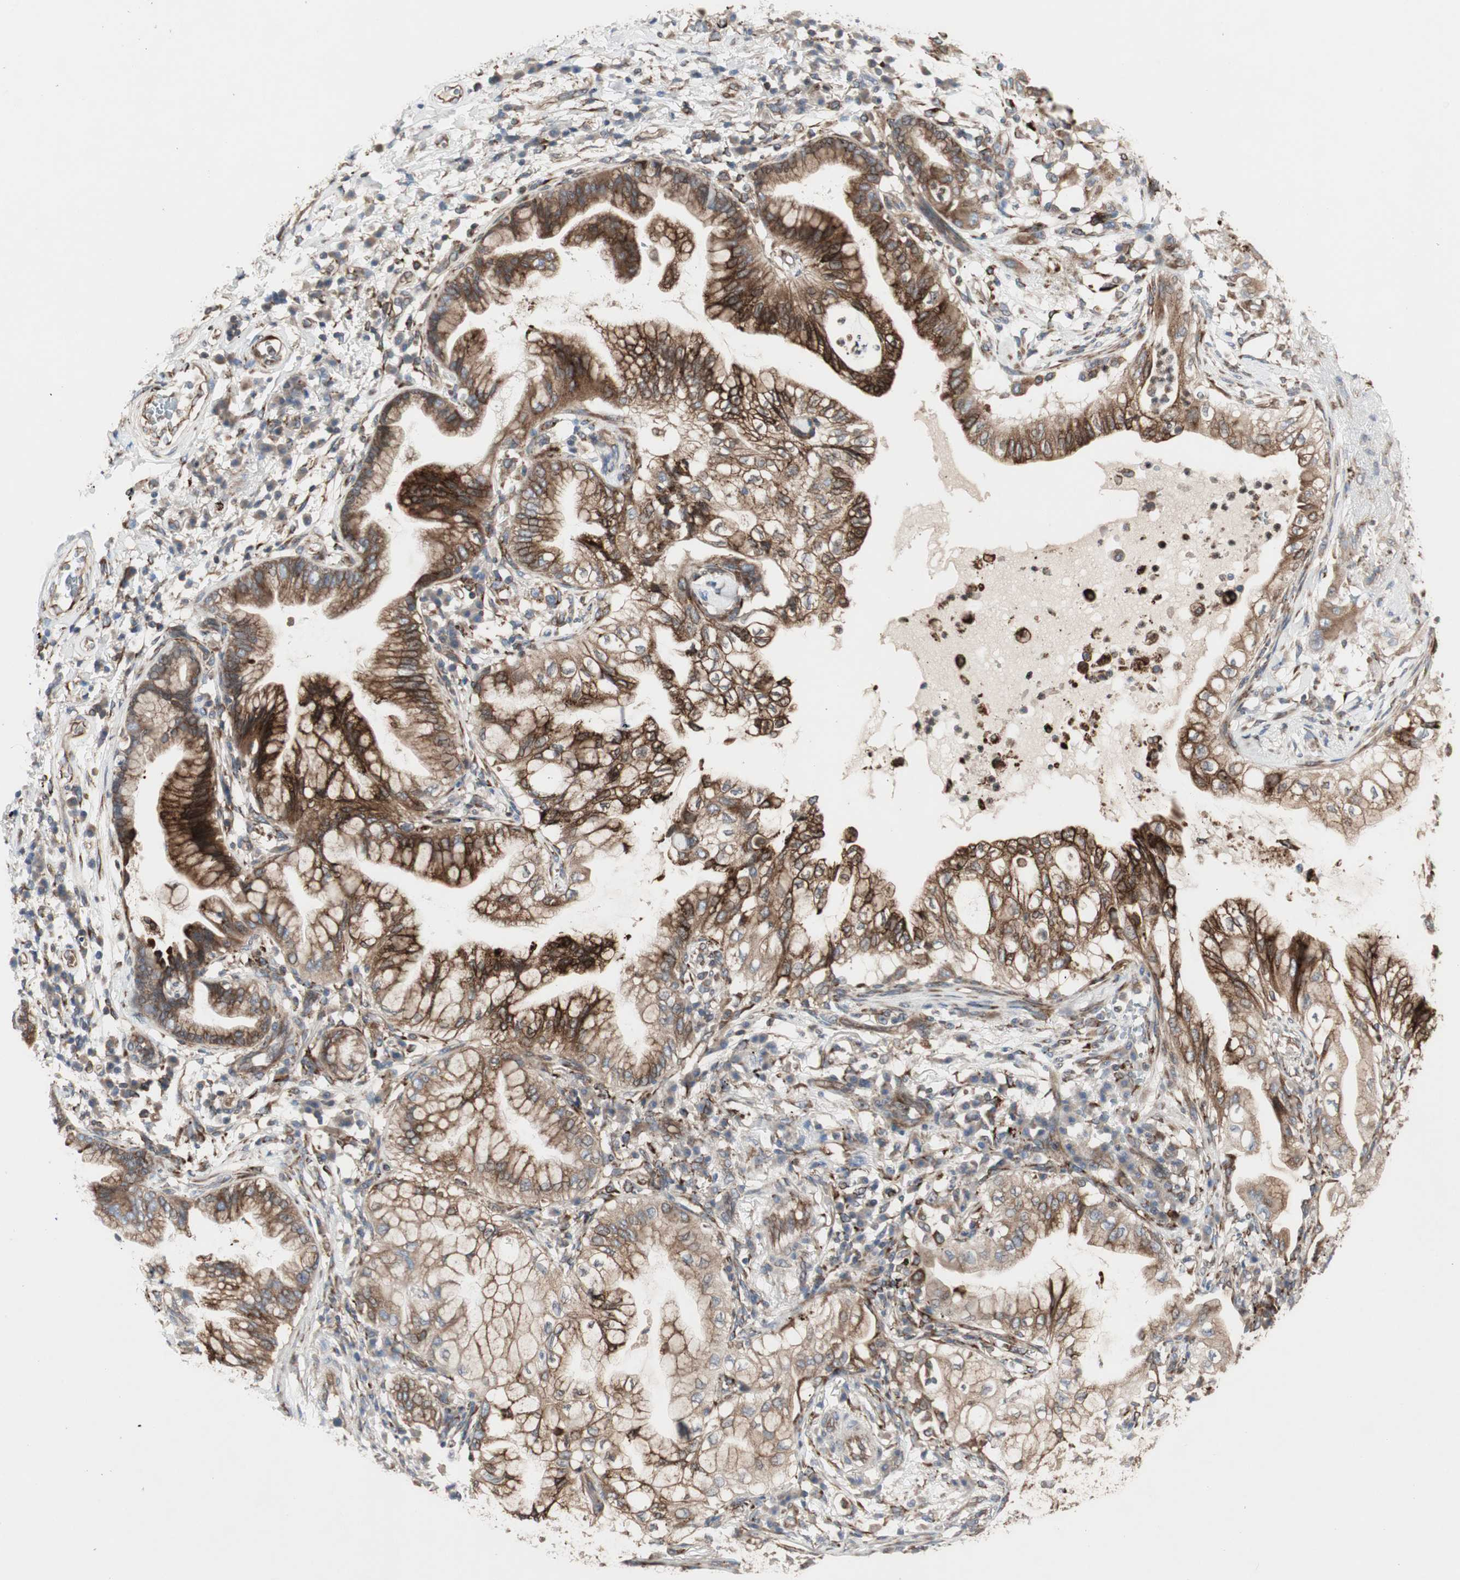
{"staining": {"intensity": "strong", "quantity": ">75%", "location": "cytoplasmic/membranous"}, "tissue": "lung cancer", "cell_type": "Tumor cells", "image_type": "cancer", "snomed": [{"axis": "morphology", "description": "Adenocarcinoma, NOS"}, {"axis": "topography", "description": "Lung"}], "caption": "The photomicrograph shows a brown stain indicating the presence of a protein in the cytoplasmic/membranous of tumor cells in lung cancer.", "gene": "H6PD", "patient": {"sex": "female", "age": 70}}